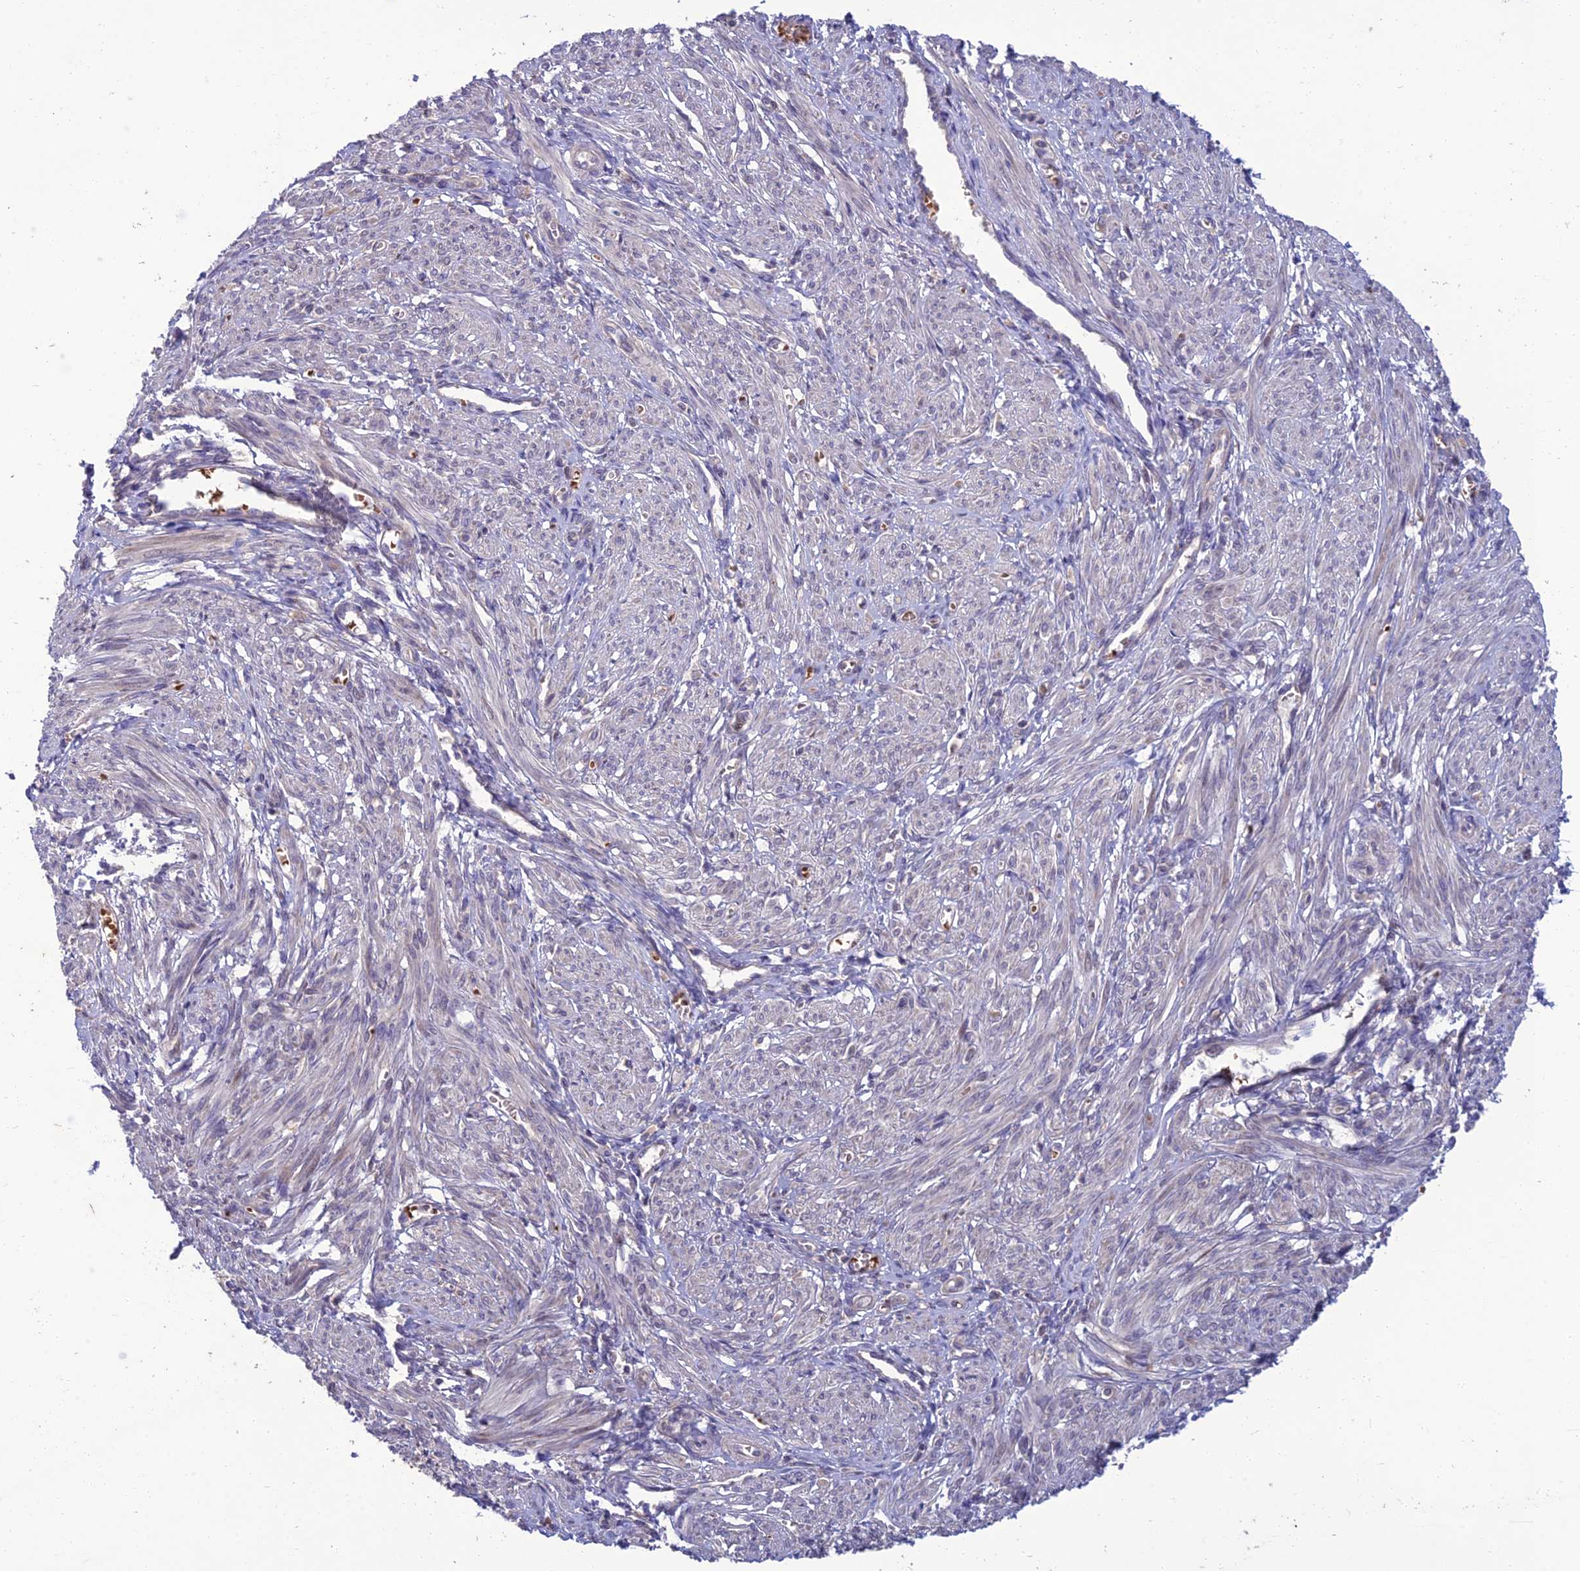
{"staining": {"intensity": "negative", "quantity": "none", "location": "none"}, "tissue": "smooth muscle", "cell_type": "Smooth muscle cells", "image_type": "normal", "snomed": [{"axis": "morphology", "description": "Normal tissue, NOS"}, {"axis": "topography", "description": "Smooth muscle"}], "caption": "Protein analysis of normal smooth muscle reveals no significant expression in smooth muscle cells.", "gene": "GIPC1", "patient": {"sex": "female", "age": 39}}